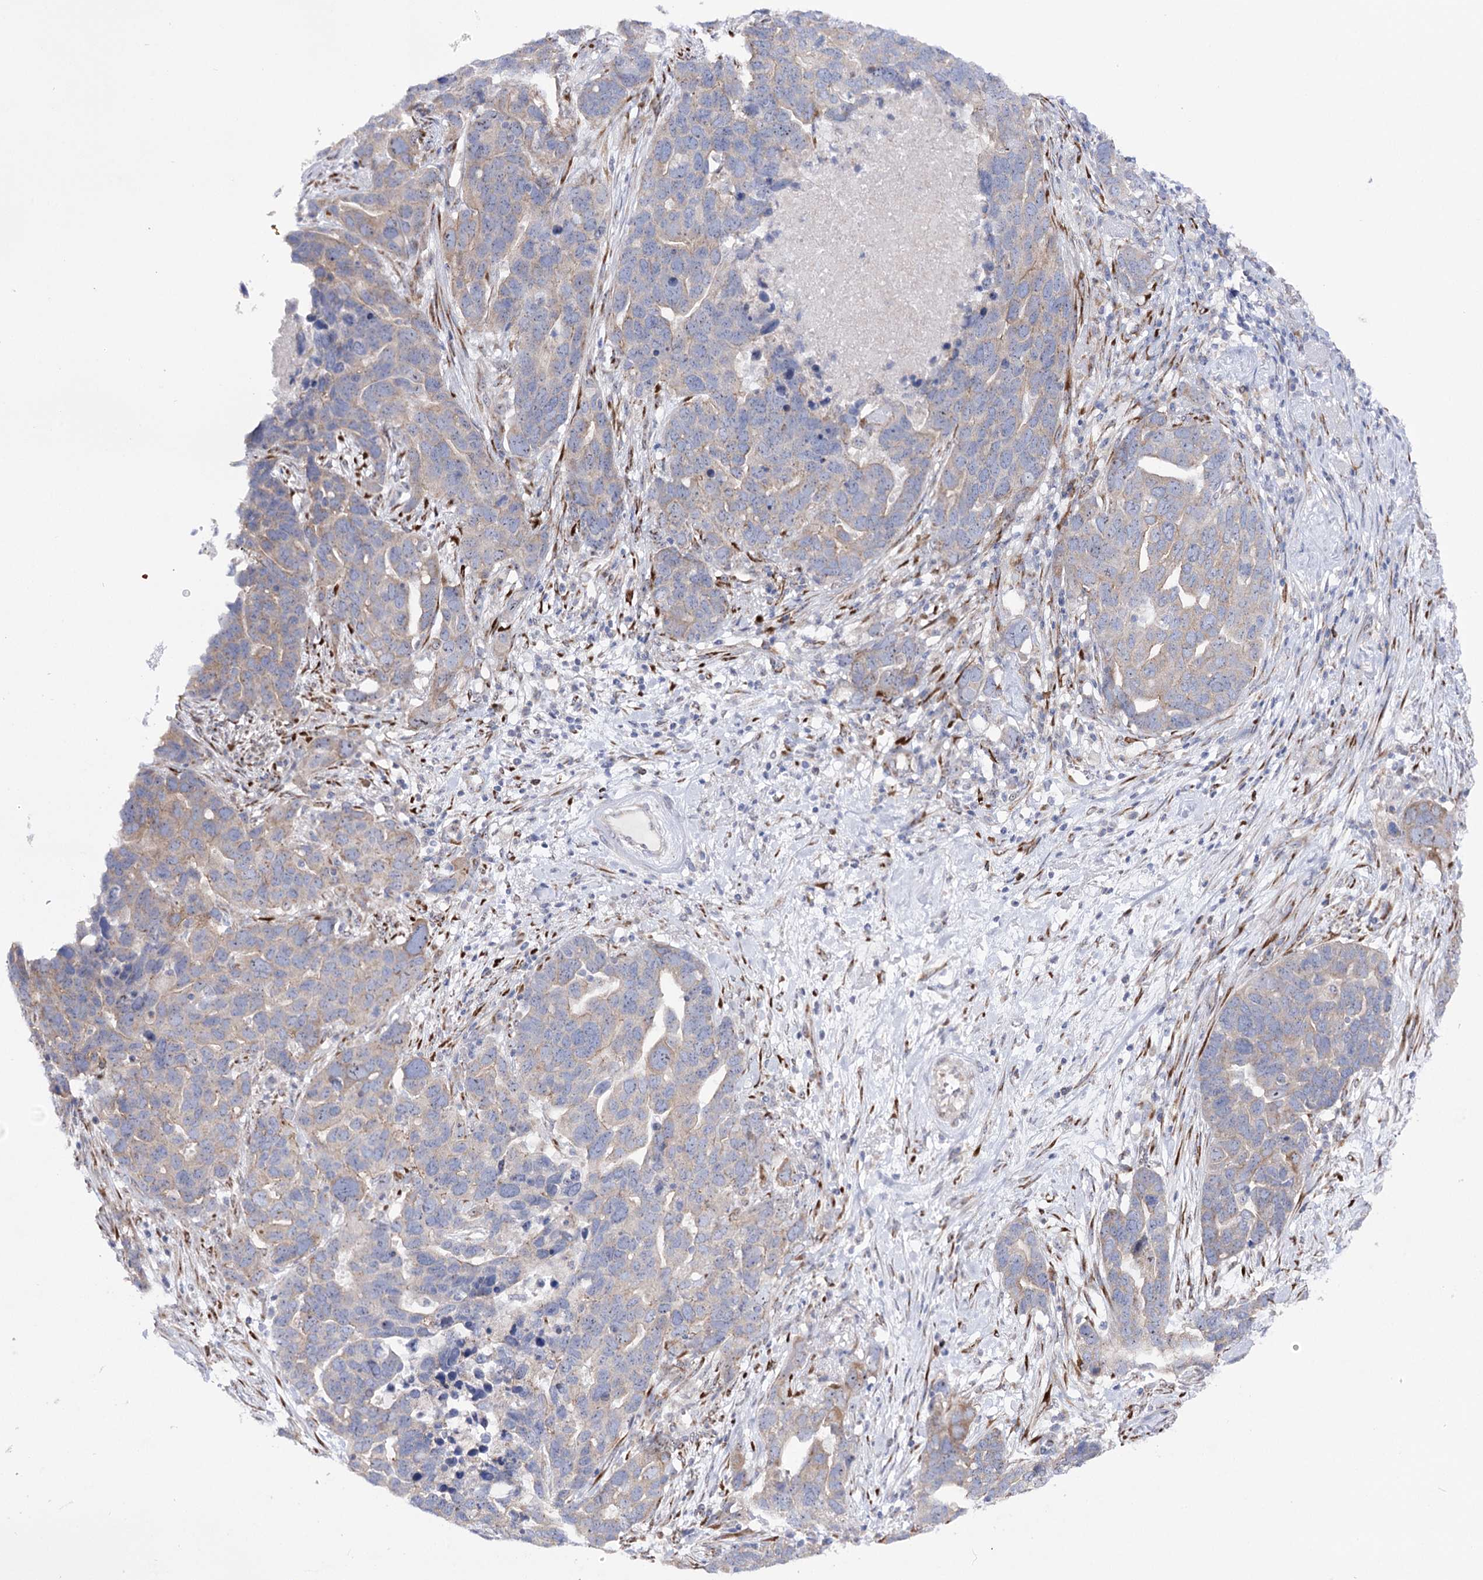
{"staining": {"intensity": "weak", "quantity": "<25%", "location": "cytoplasmic/membranous"}, "tissue": "ovarian cancer", "cell_type": "Tumor cells", "image_type": "cancer", "snomed": [{"axis": "morphology", "description": "Cystadenocarcinoma, serous, NOS"}, {"axis": "topography", "description": "Ovary"}], "caption": "Immunohistochemistry micrograph of neoplastic tissue: ovarian cancer stained with DAB (3,3'-diaminobenzidine) demonstrates no significant protein expression in tumor cells.", "gene": "METTL5", "patient": {"sex": "female", "age": 54}}